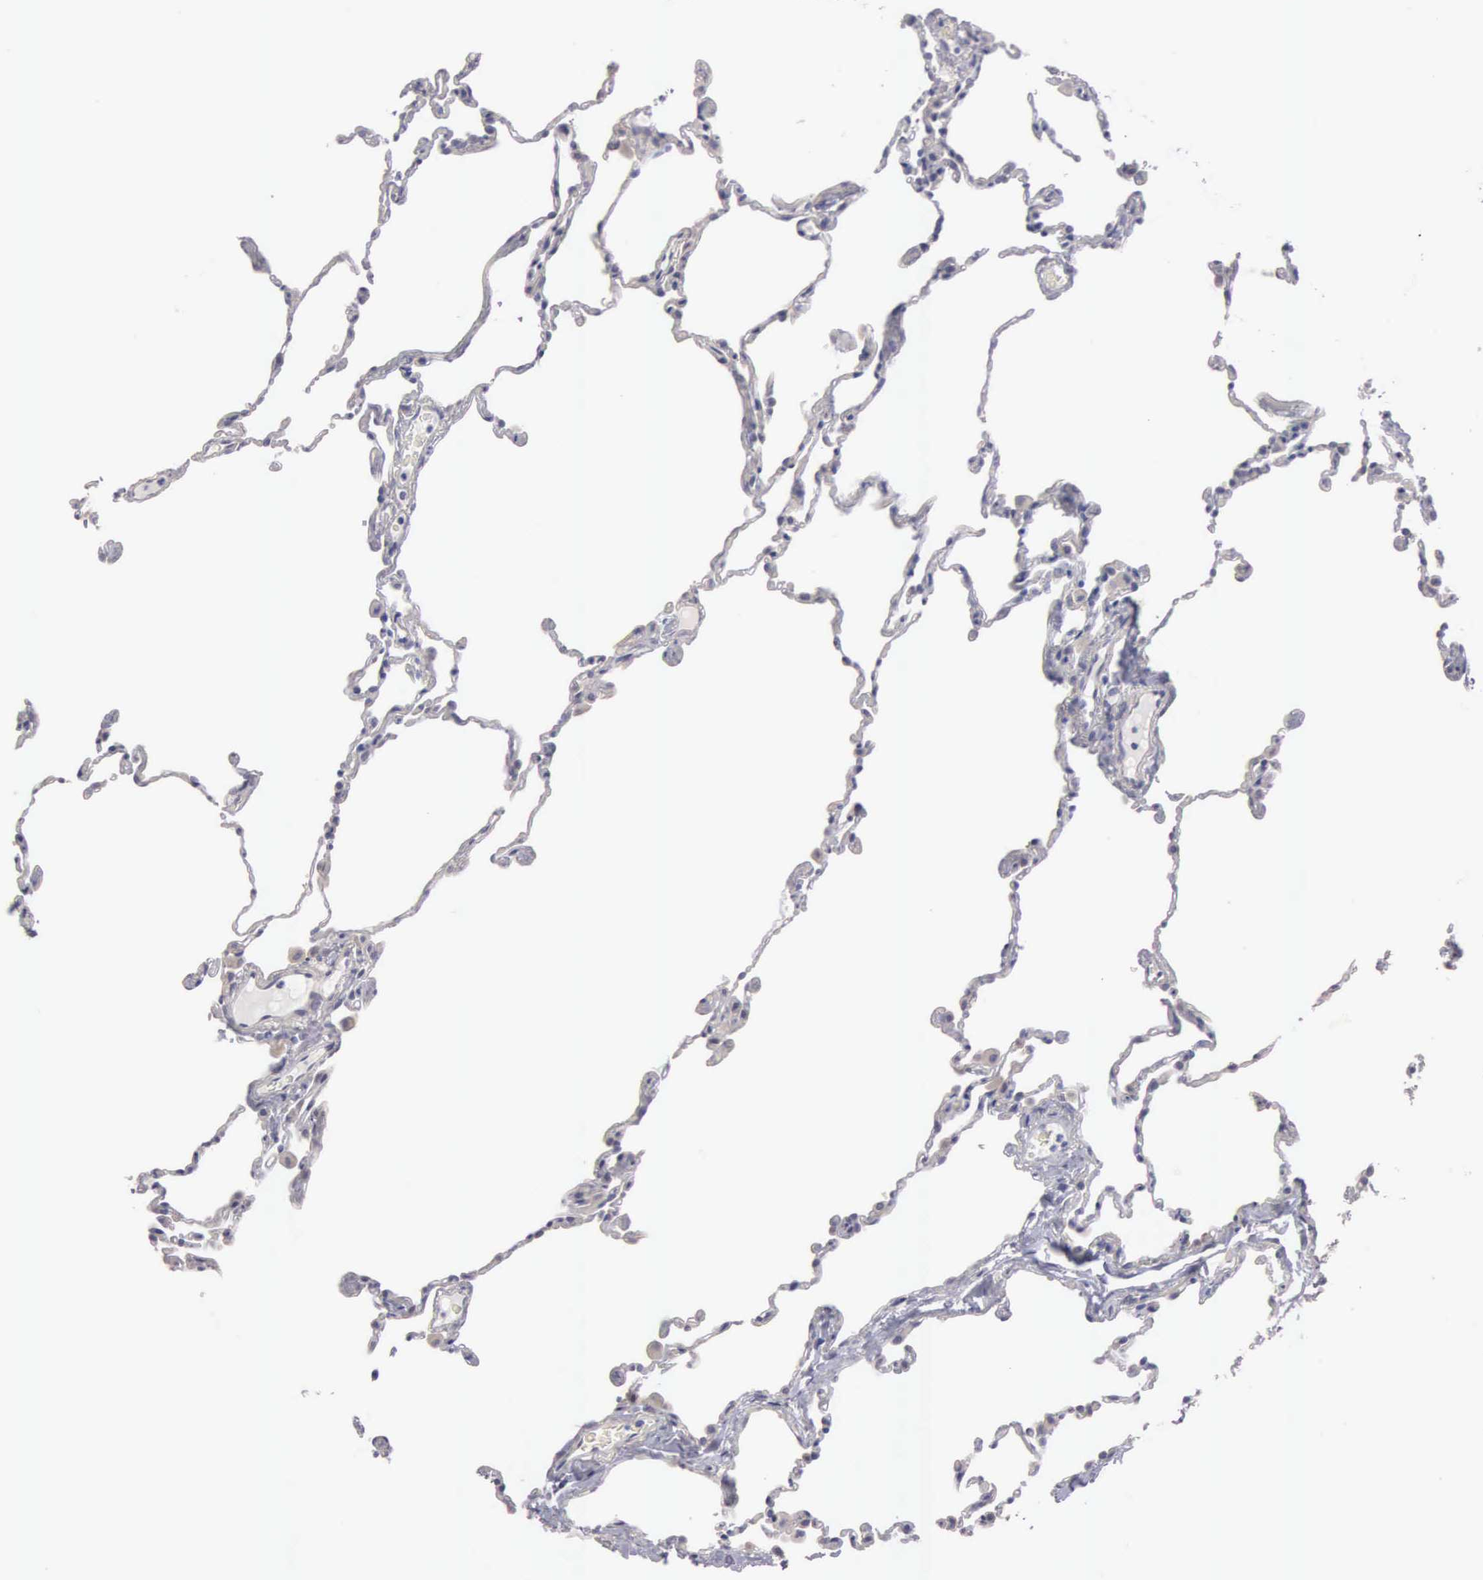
{"staining": {"intensity": "weak", "quantity": "25%-75%", "location": "cytoplasmic/membranous"}, "tissue": "lung", "cell_type": "Alveolar cells", "image_type": "normal", "snomed": [{"axis": "morphology", "description": "Normal tissue, NOS"}, {"axis": "topography", "description": "Lung"}], "caption": "Weak cytoplasmic/membranous positivity for a protein is present in approximately 25%-75% of alveolar cells of unremarkable lung using immunohistochemistry.", "gene": "CEP170B", "patient": {"sex": "female", "age": 61}}